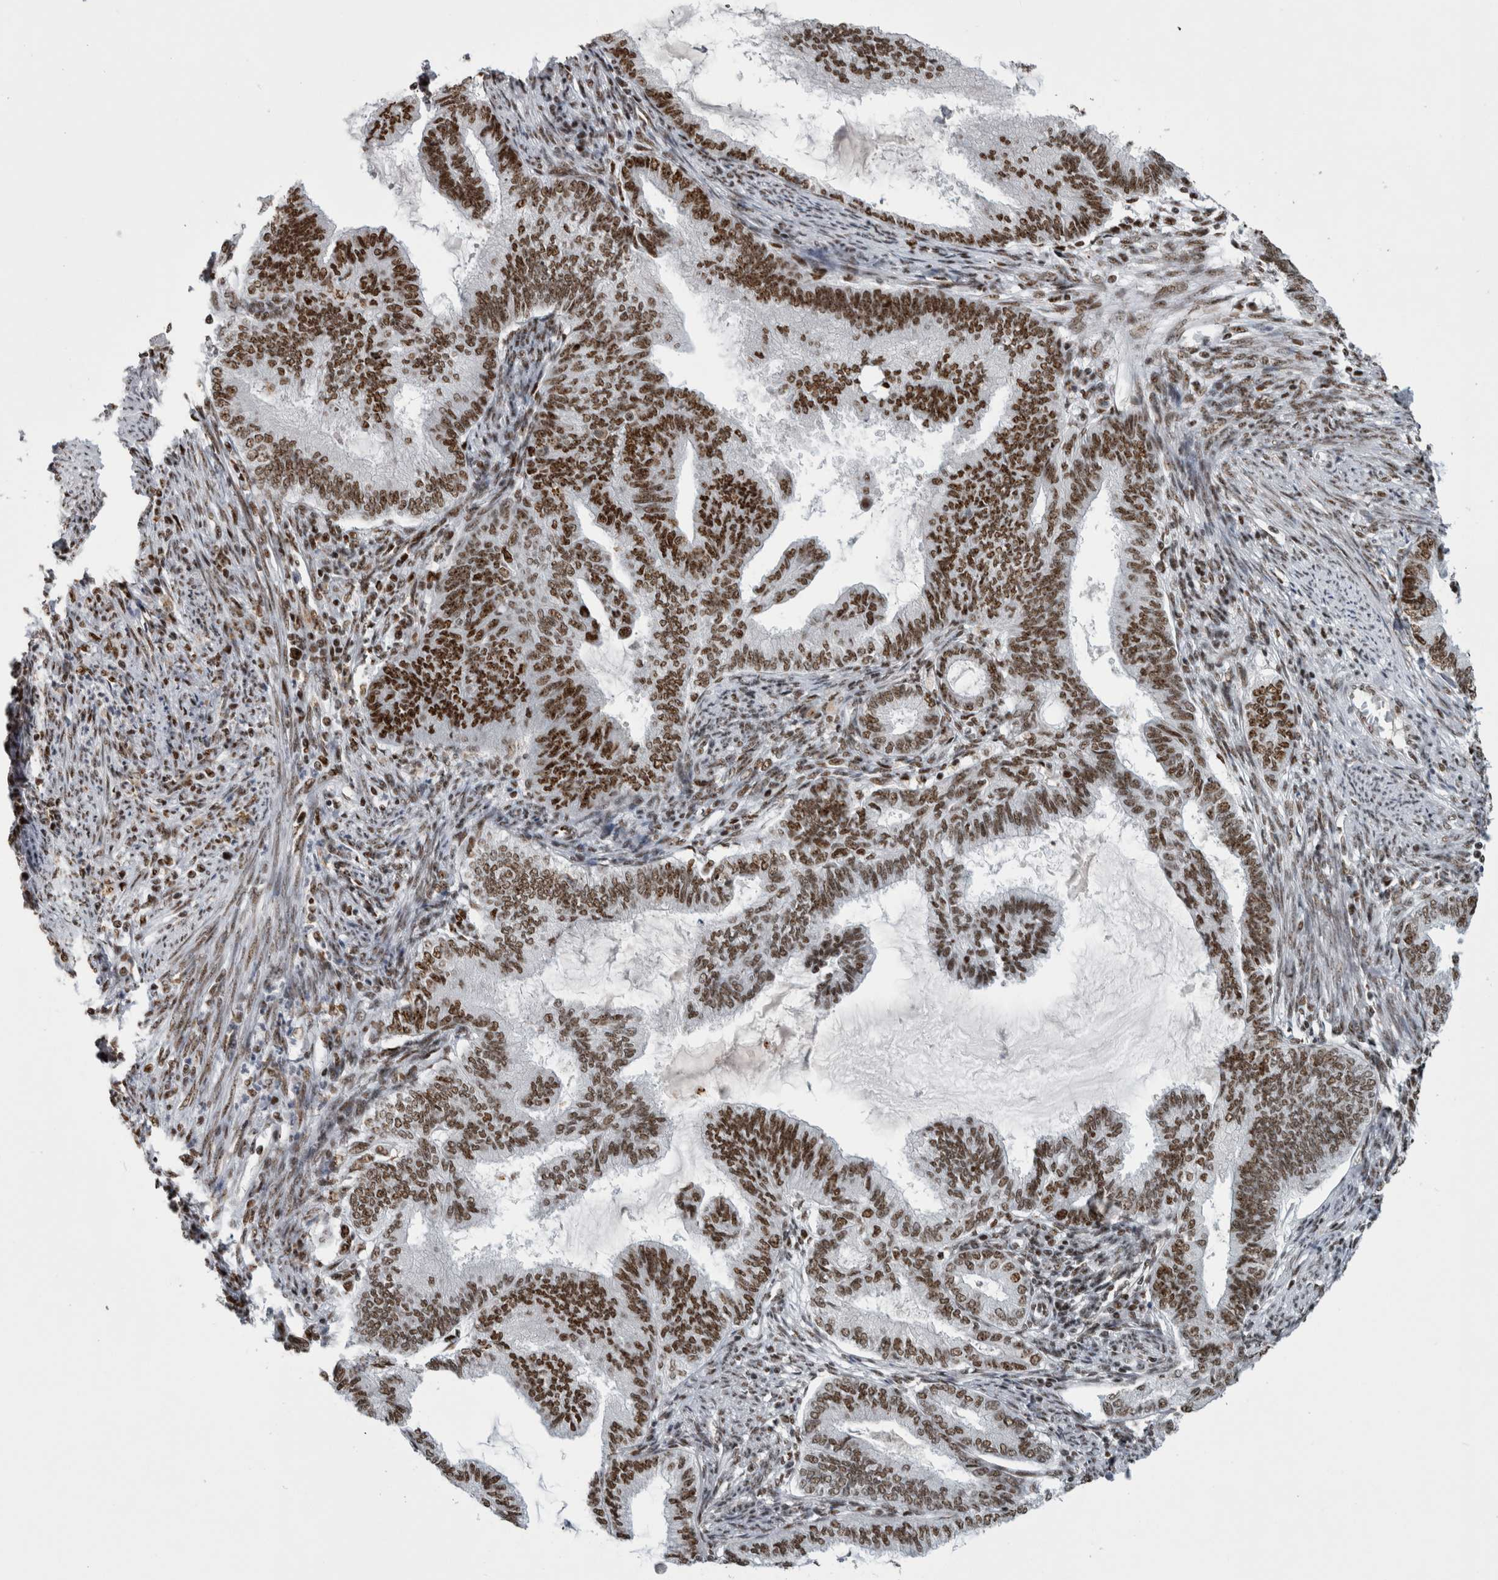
{"staining": {"intensity": "strong", "quantity": ">75%", "location": "nuclear"}, "tissue": "endometrial cancer", "cell_type": "Tumor cells", "image_type": "cancer", "snomed": [{"axis": "morphology", "description": "Adenocarcinoma, NOS"}, {"axis": "topography", "description": "Endometrium"}], "caption": "A brown stain highlights strong nuclear staining of a protein in endometrial cancer tumor cells. (DAB (3,3'-diaminobenzidine) IHC with brightfield microscopy, high magnification).", "gene": "NCL", "patient": {"sex": "female", "age": 86}}